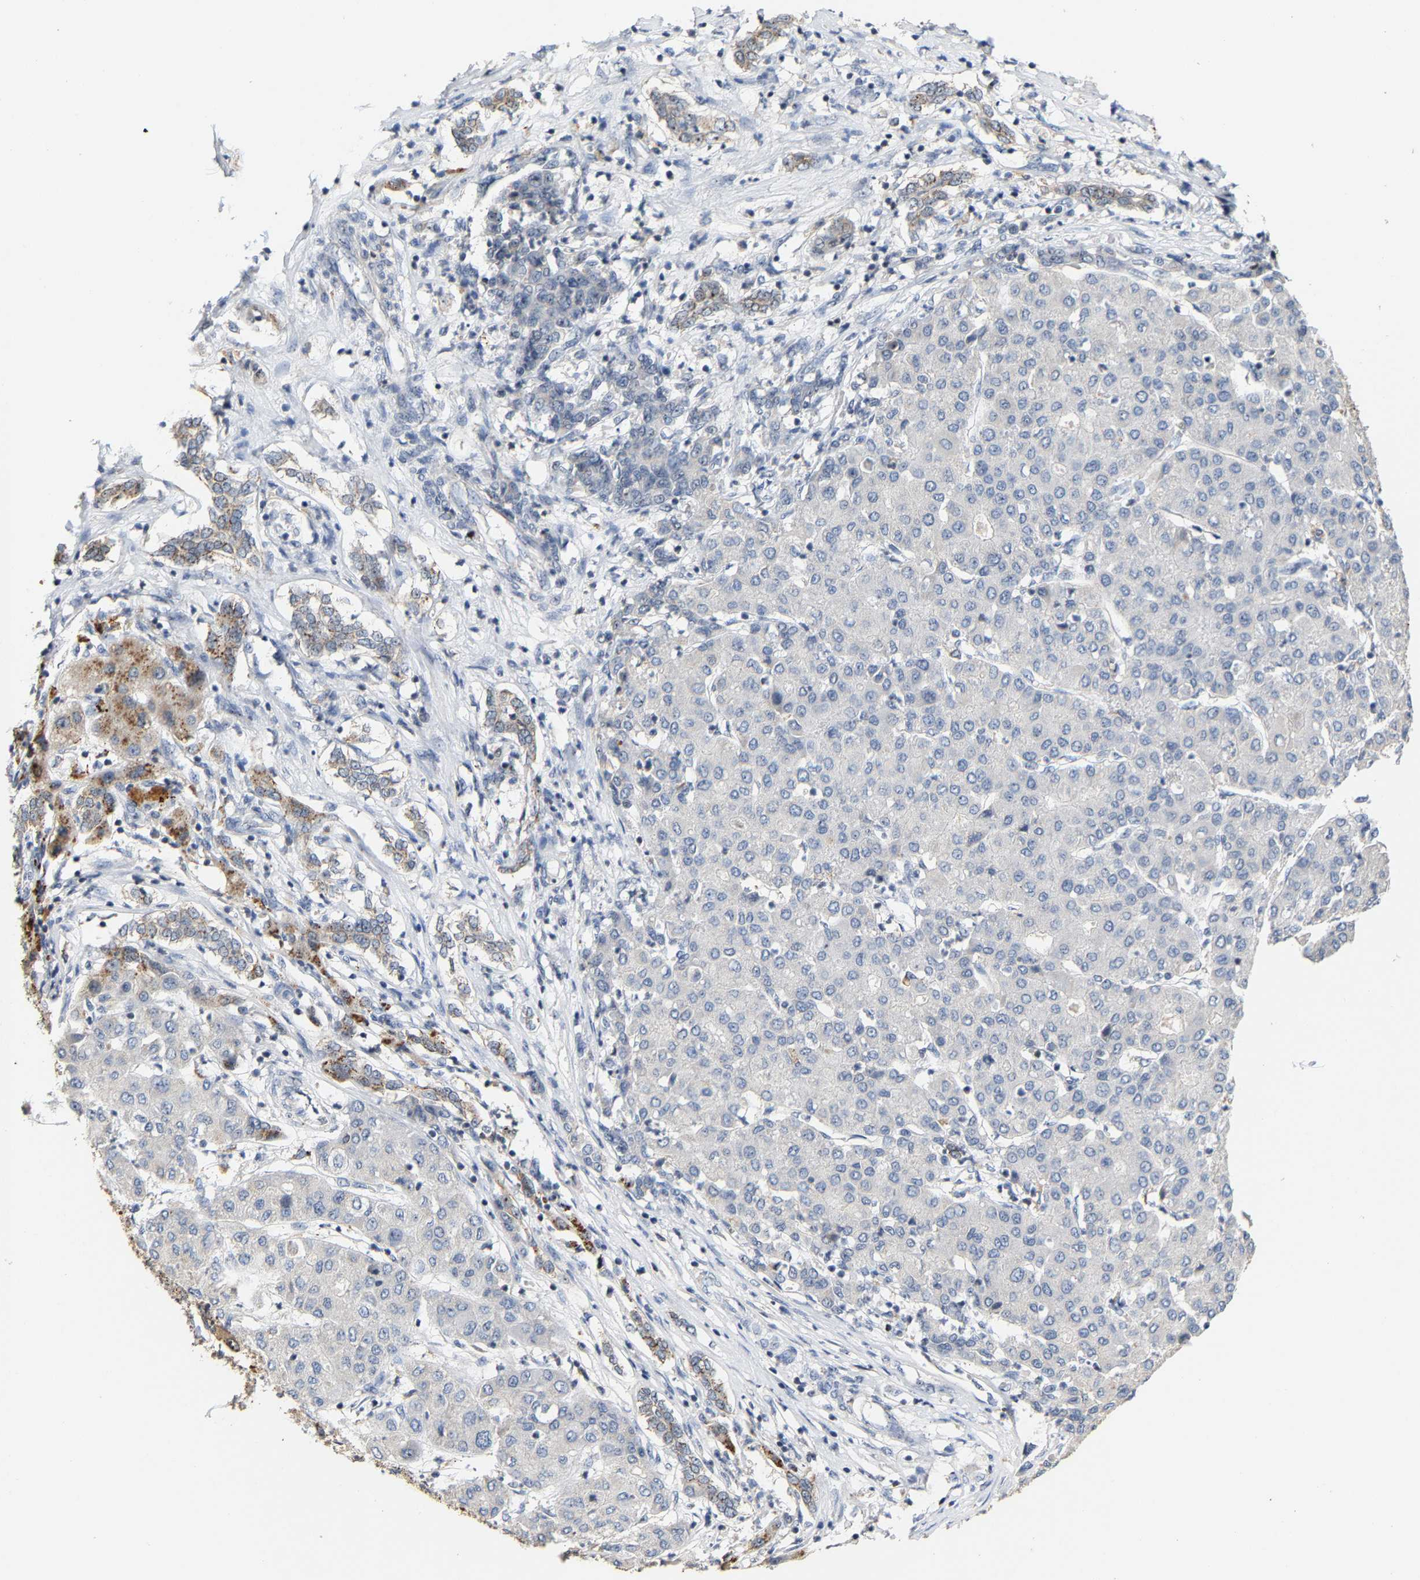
{"staining": {"intensity": "negative", "quantity": "none", "location": "none"}, "tissue": "liver cancer", "cell_type": "Tumor cells", "image_type": "cancer", "snomed": [{"axis": "morphology", "description": "Carcinoma, Hepatocellular, NOS"}, {"axis": "topography", "description": "Liver"}], "caption": "Protein analysis of liver cancer (hepatocellular carcinoma) demonstrates no significant staining in tumor cells.", "gene": "NOP58", "patient": {"sex": "male", "age": 65}}